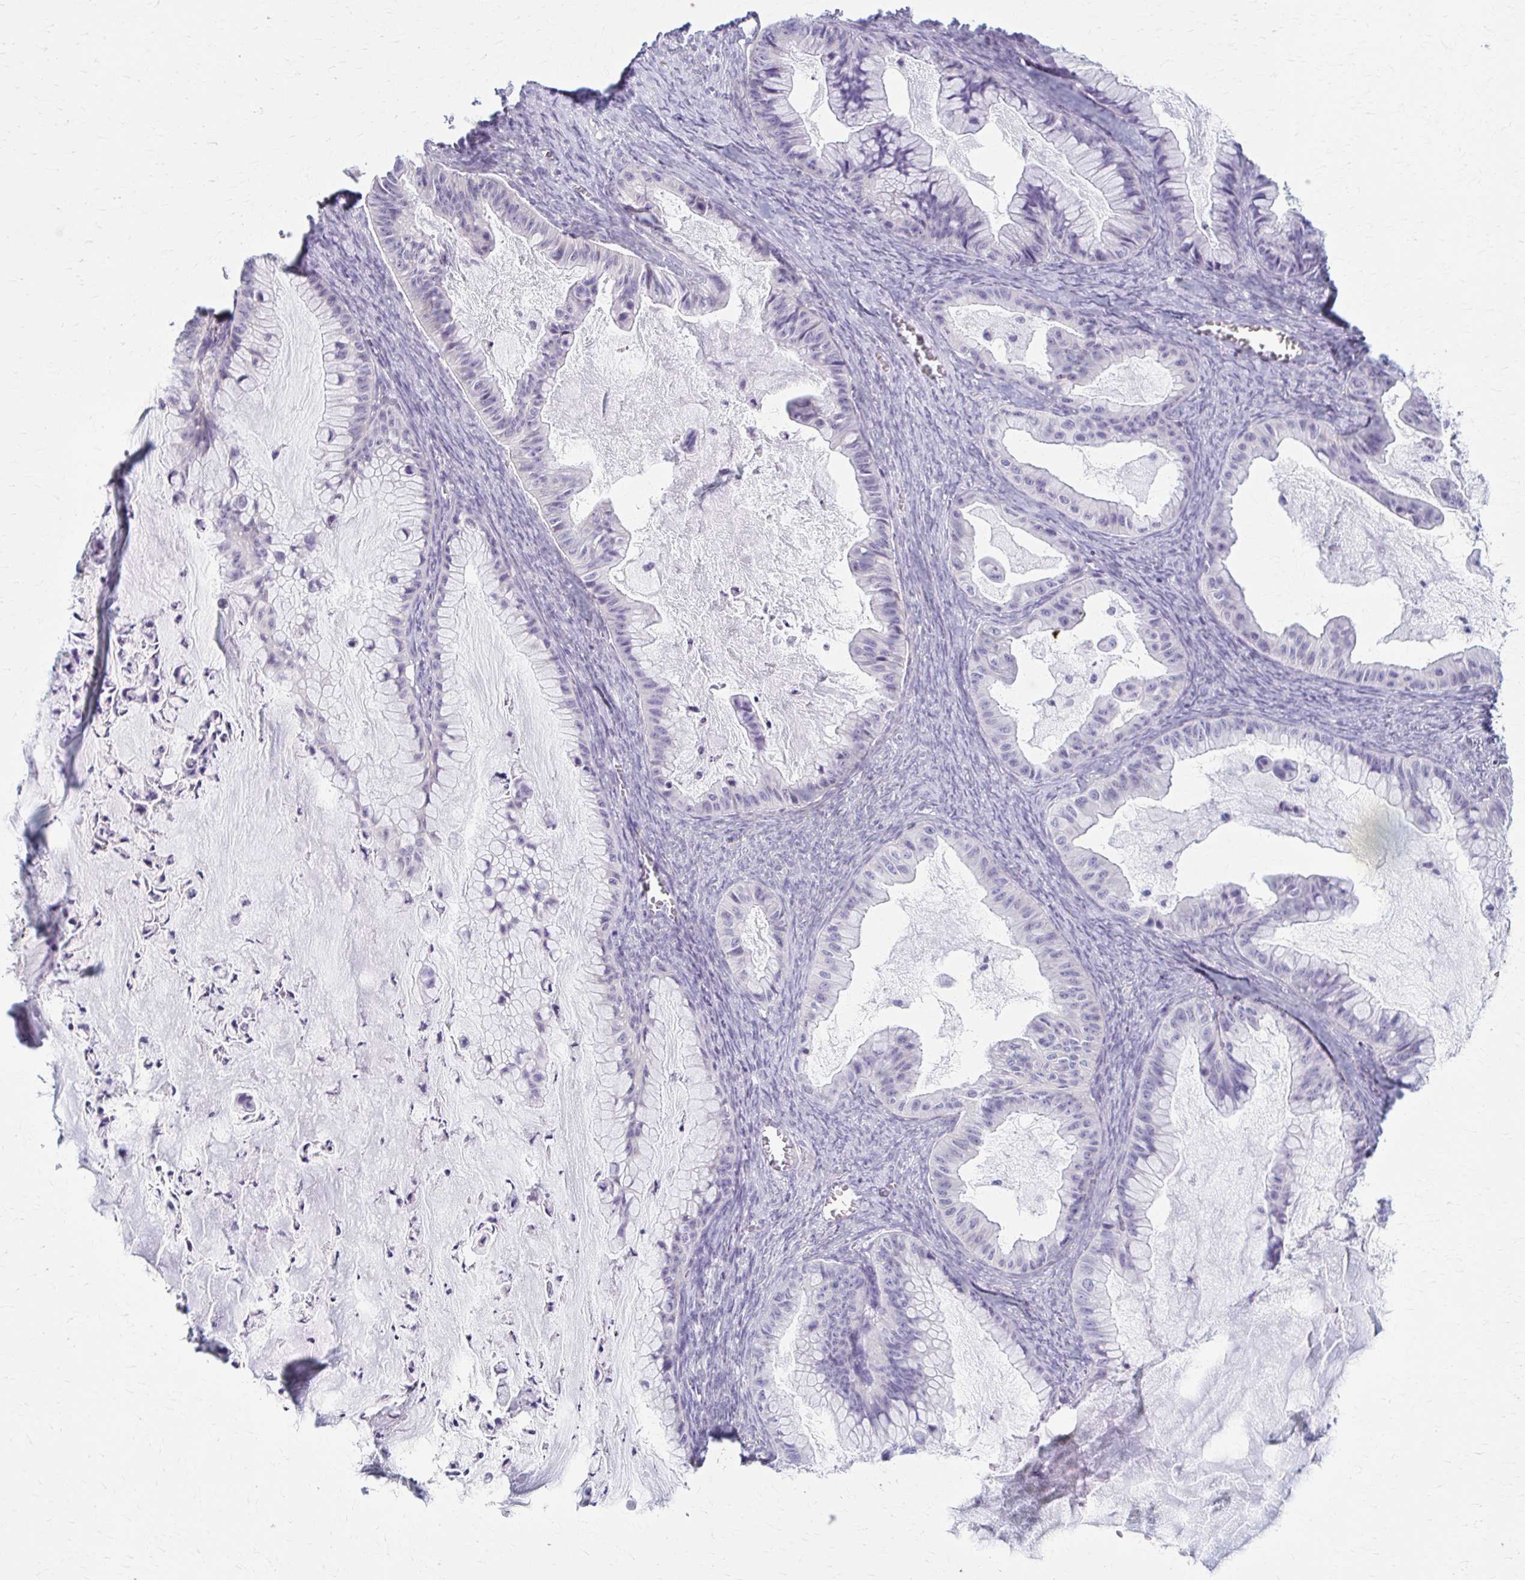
{"staining": {"intensity": "negative", "quantity": "none", "location": "none"}, "tissue": "ovarian cancer", "cell_type": "Tumor cells", "image_type": "cancer", "snomed": [{"axis": "morphology", "description": "Cystadenocarcinoma, mucinous, NOS"}, {"axis": "topography", "description": "Ovary"}], "caption": "Mucinous cystadenocarcinoma (ovarian) was stained to show a protein in brown. There is no significant positivity in tumor cells.", "gene": "PRKRA", "patient": {"sex": "female", "age": 72}}